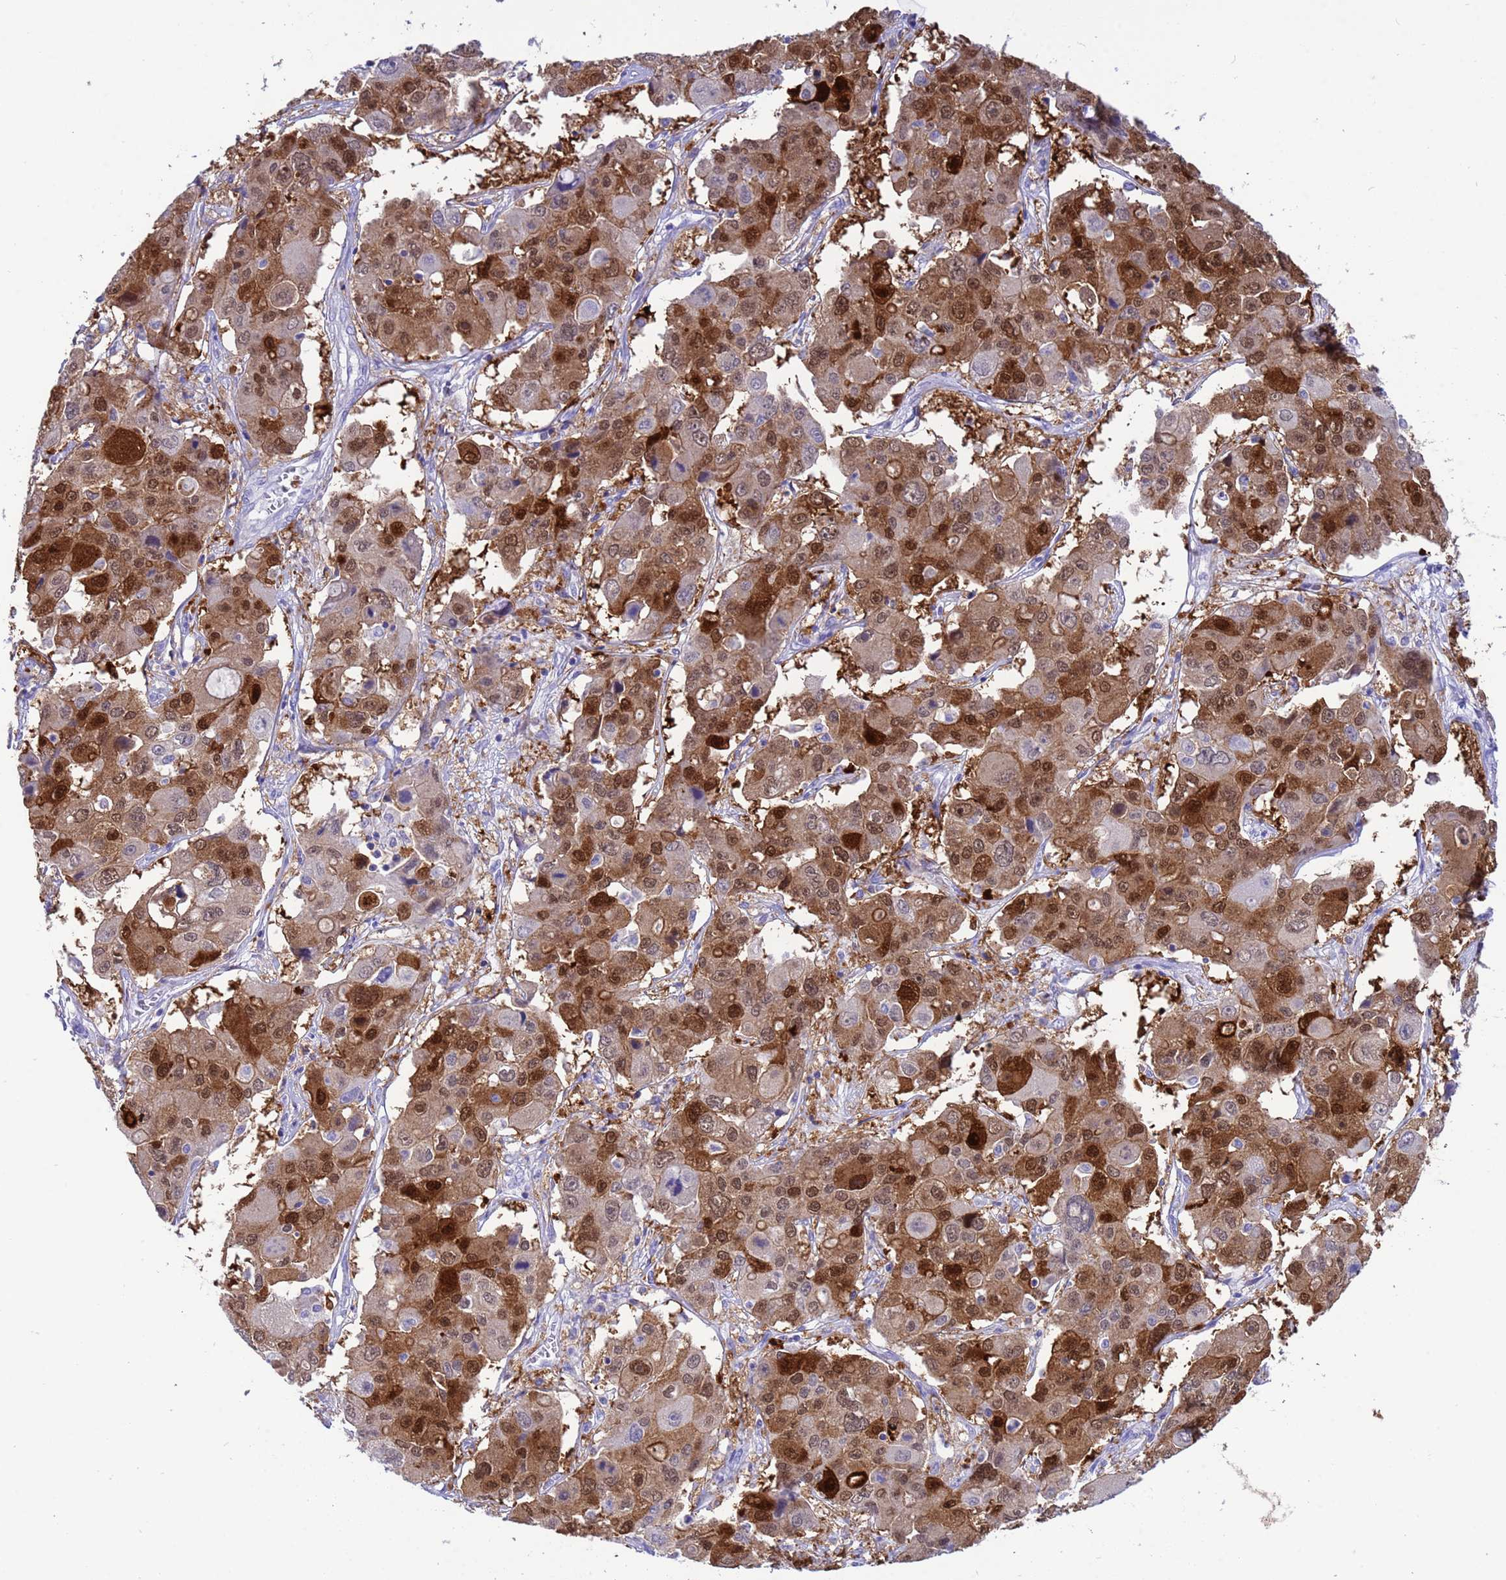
{"staining": {"intensity": "moderate", "quantity": ">75%", "location": "cytoplasmic/membranous,nuclear"}, "tissue": "liver cancer", "cell_type": "Tumor cells", "image_type": "cancer", "snomed": [{"axis": "morphology", "description": "Cholangiocarcinoma"}, {"axis": "topography", "description": "Liver"}], "caption": "IHC (DAB (3,3'-diaminobenzidine)) staining of human liver cancer (cholangiocarcinoma) shows moderate cytoplasmic/membranous and nuclear protein positivity in approximately >75% of tumor cells.", "gene": "AKR1C2", "patient": {"sex": "male", "age": 67}}